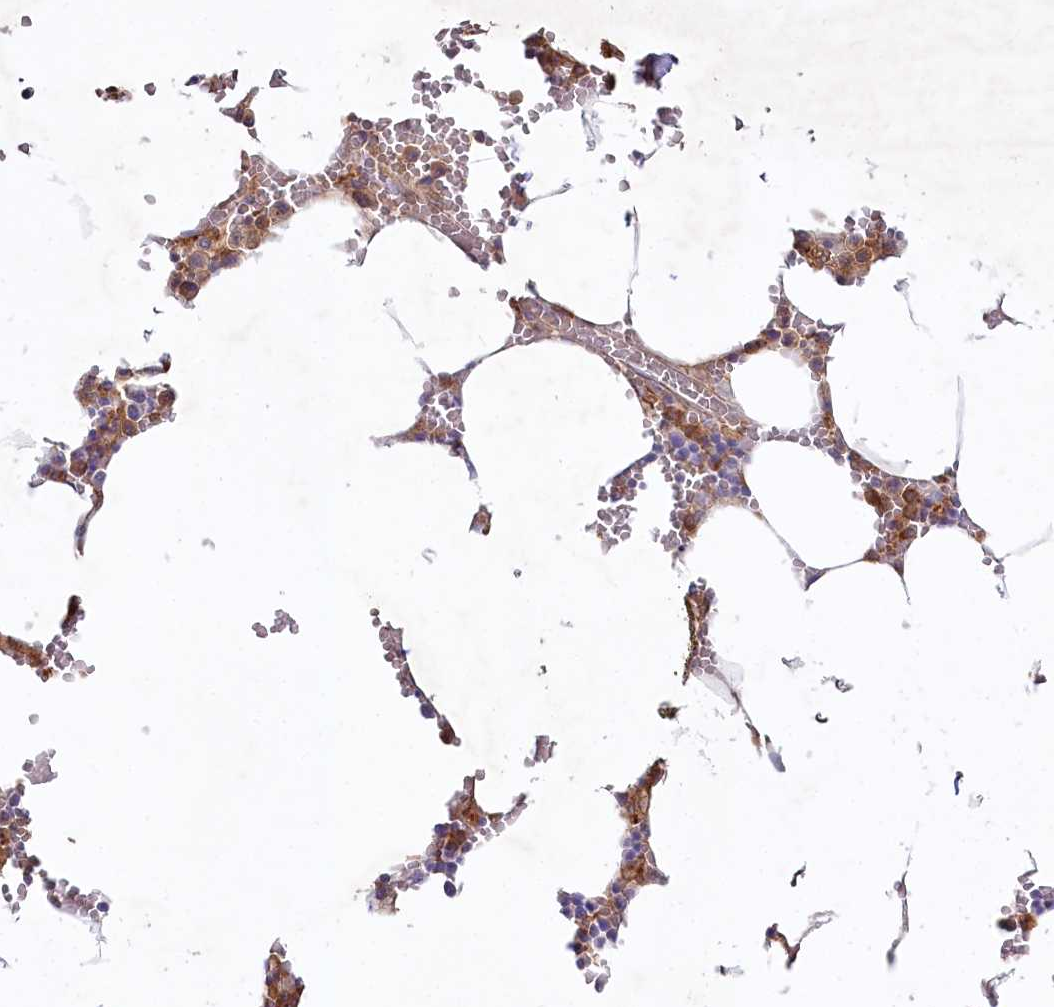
{"staining": {"intensity": "moderate", "quantity": "25%-75%", "location": "cytoplasmic/membranous"}, "tissue": "bone marrow", "cell_type": "Hematopoietic cells", "image_type": "normal", "snomed": [{"axis": "morphology", "description": "Normal tissue, NOS"}, {"axis": "topography", "description": "Bone marrow"}], "caption": "High-power microscopy captured an IHC photomicrograph of normal bone marrow, revealing moderate cytoplasmic/membranous staining in about 25%-75% of hematopoietic cells. (Brightfield microscopy of DAB IHC at high magnification).", "gene": "ALDH3B1", "patient": {"sex": "male", "age": 70}}